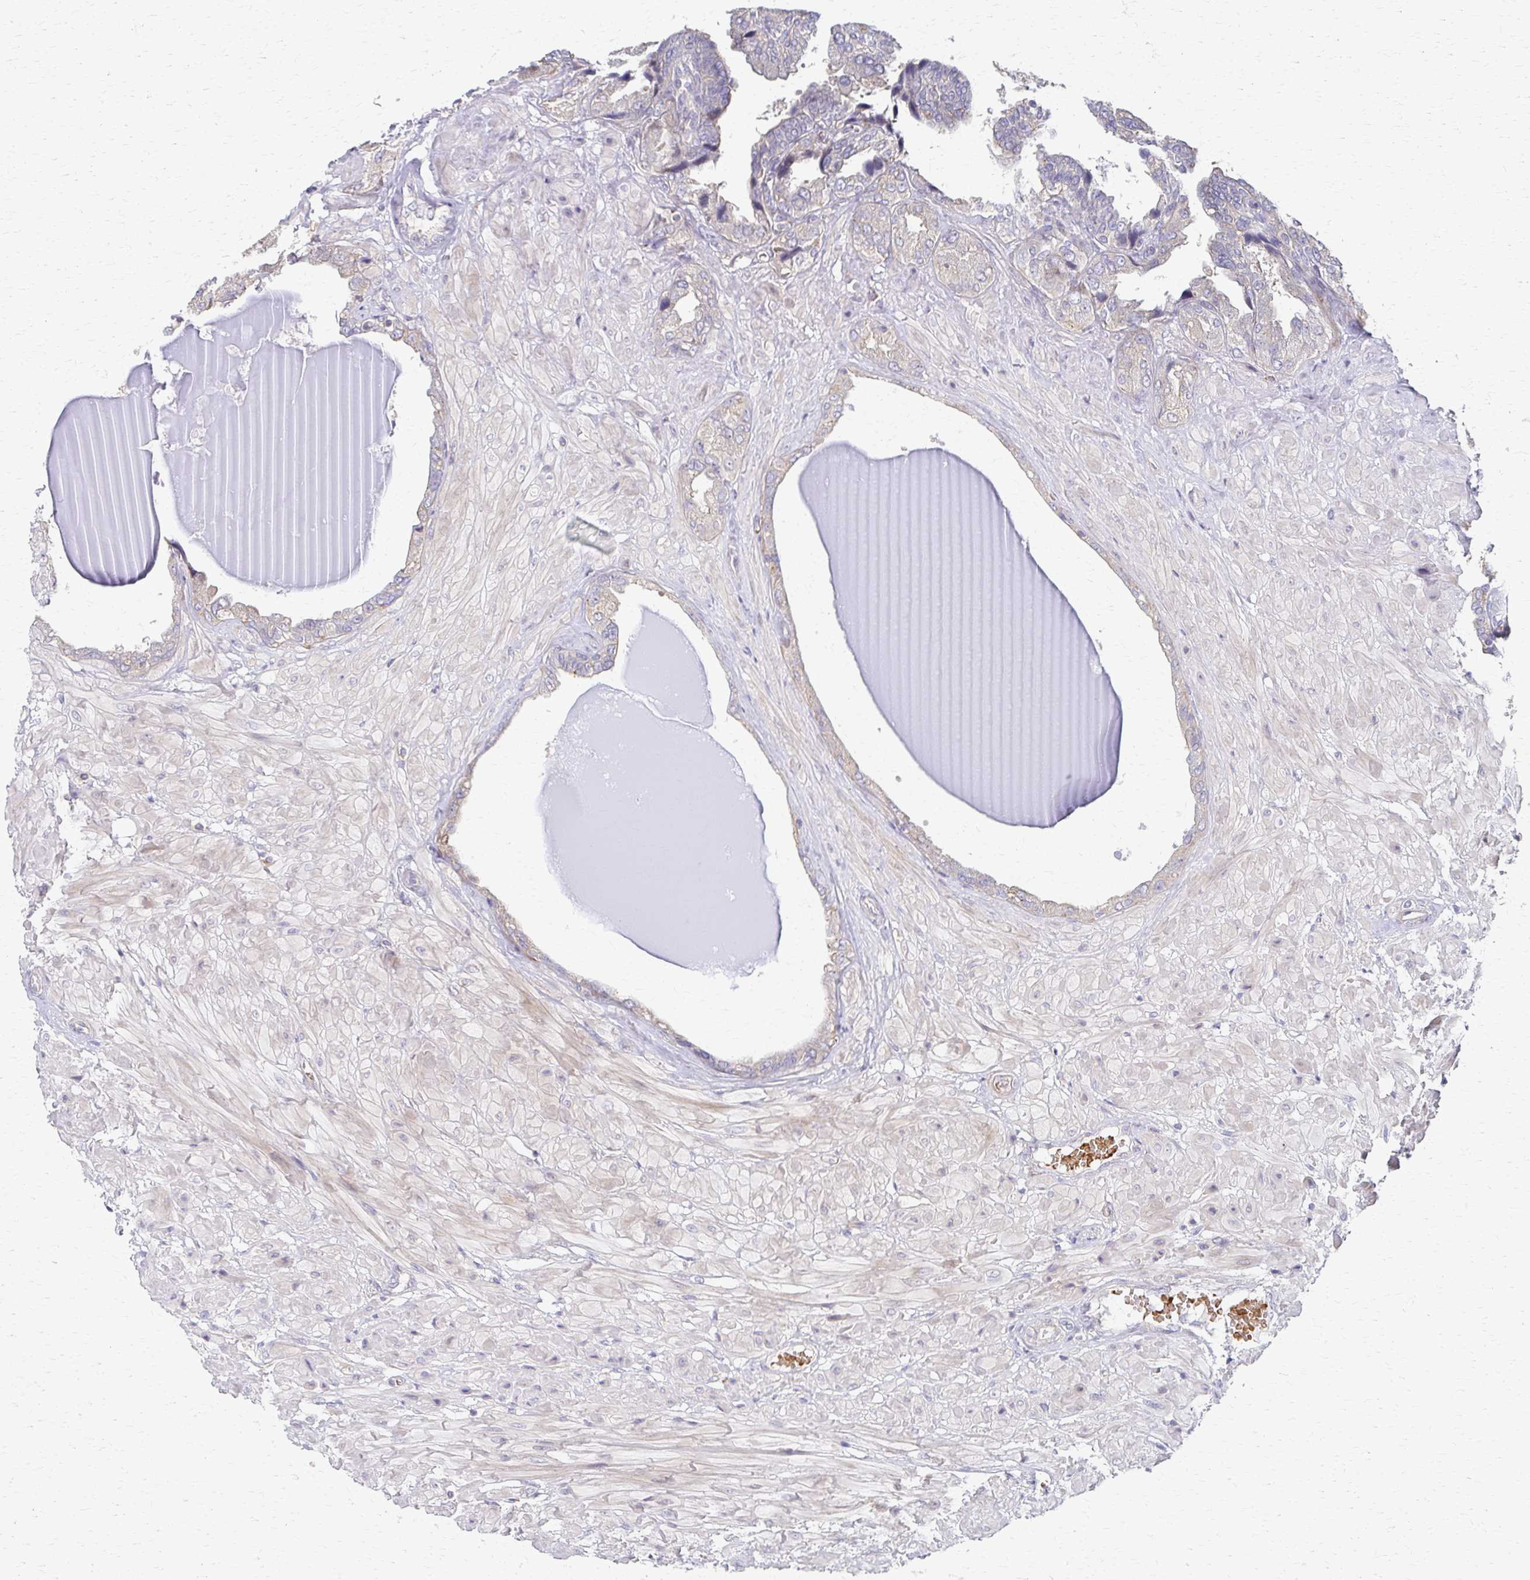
{"staining": {"intensity": "weak", "quantity": "<25%", "location": "cytoplasmic/membranous"}, "tissue": "seminal vesicle", "cell_type": "Glandular cells", "image_type": "normal", "snomed": [{"axis": "morphology", "description": "Normal tissue, NOS"}, {"axis": "topography", "description": "Seminal veicle"}], "caption": "A high-resolution image shows immunohistochemistry (IHC) staining of benign seminal vesicle, which reveals no significant staining in glandular cells. (Brightfield microscopy of DAB (3,3'-diaminobenzidine) immunohistochemistry (IHC) at high magnification).", "gene": "SKA2", "patient": {"sex": "male", "age": 55}}